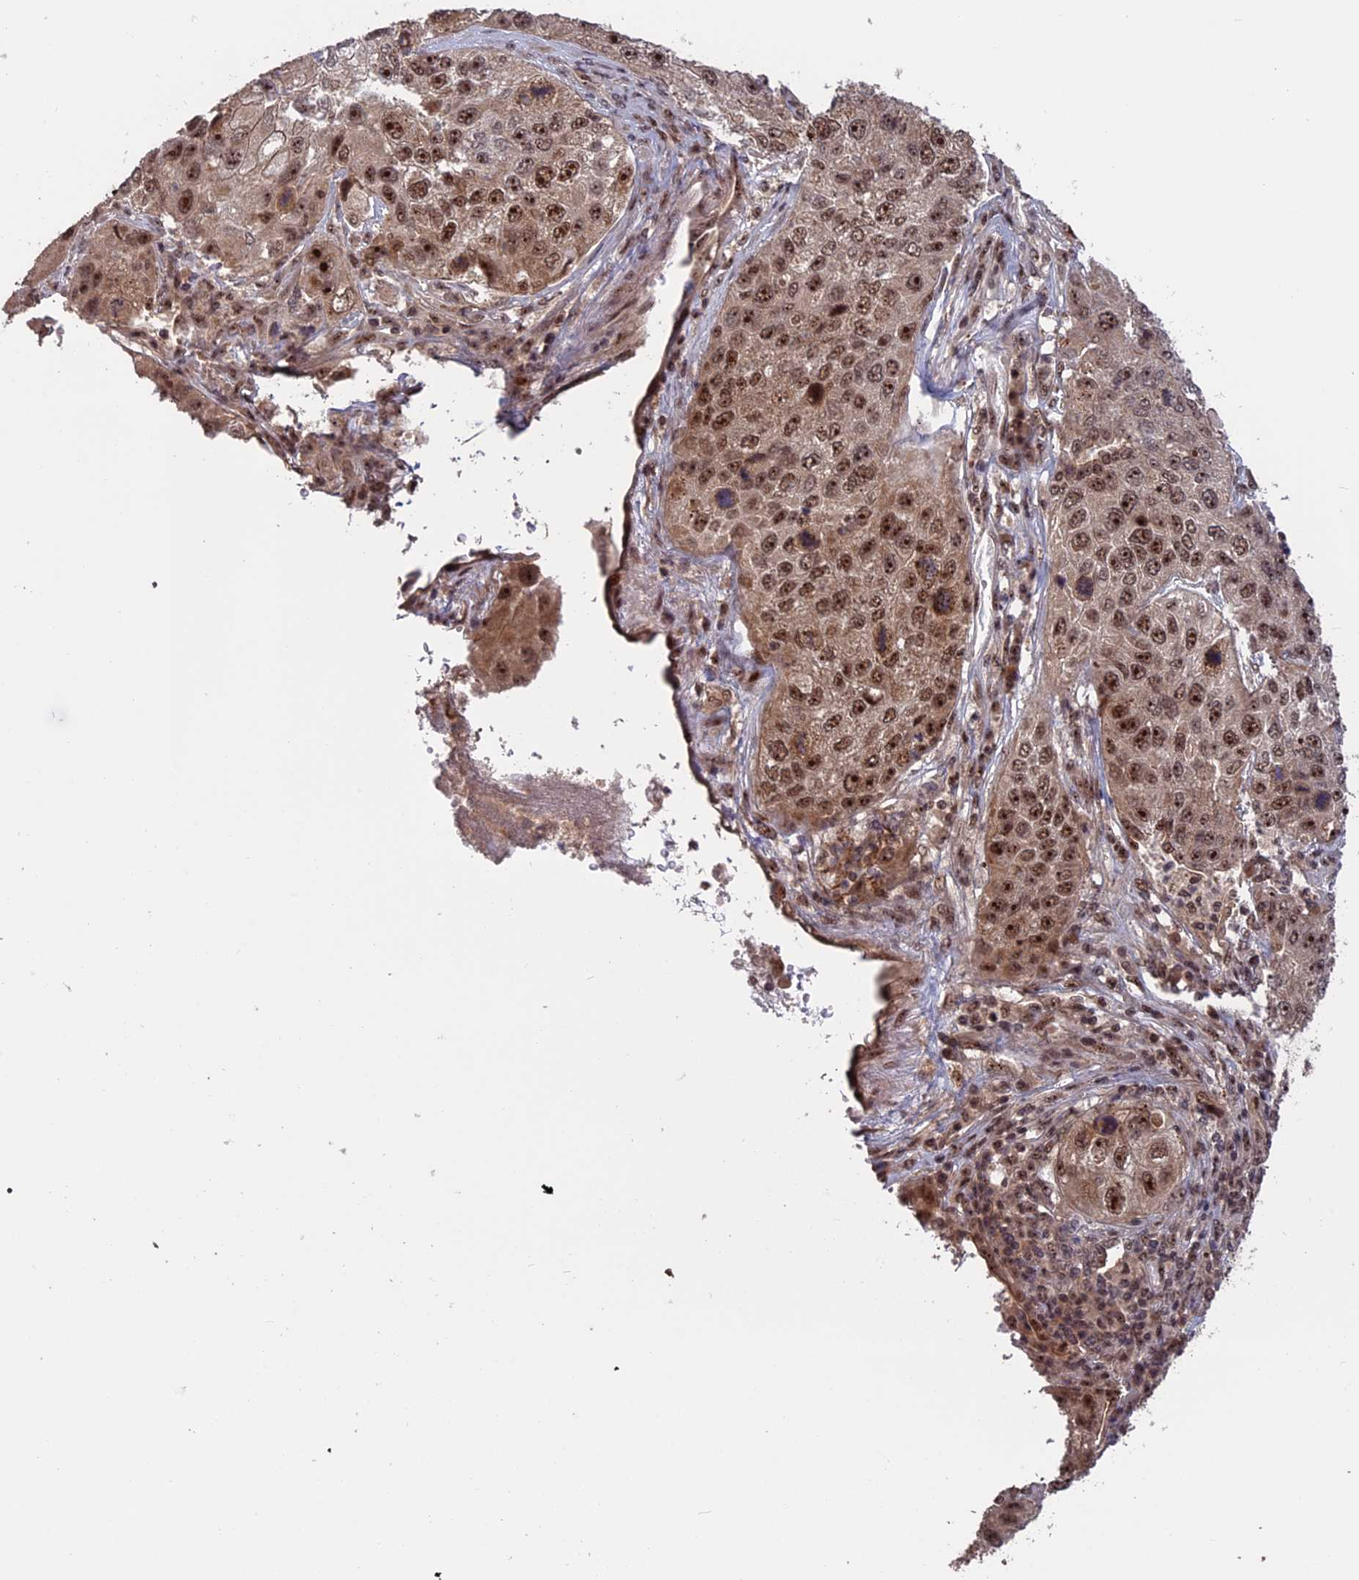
{"staining": {"intensity": "strong", "quantity": ">75%", "location": "nuclear"}, "tissue": "lung cancer", "cell_type": "Tumor cells", "image_type": "cancer", "snomed": [{"axis": "morphology", "description": "Squamous cell carcinoma, NOS"}, {"axis": "topography", "description": "Lung"}], "caption": "Immunohistochemical staining of squamous cell carcinoma (lung) shows strong nuclear protein staining in about >75% of tumor cells. (IHC, brightfield microscopy, high magnification).", "gene": "CACTIN", "patient": {"sex": "male", "age": 61}}